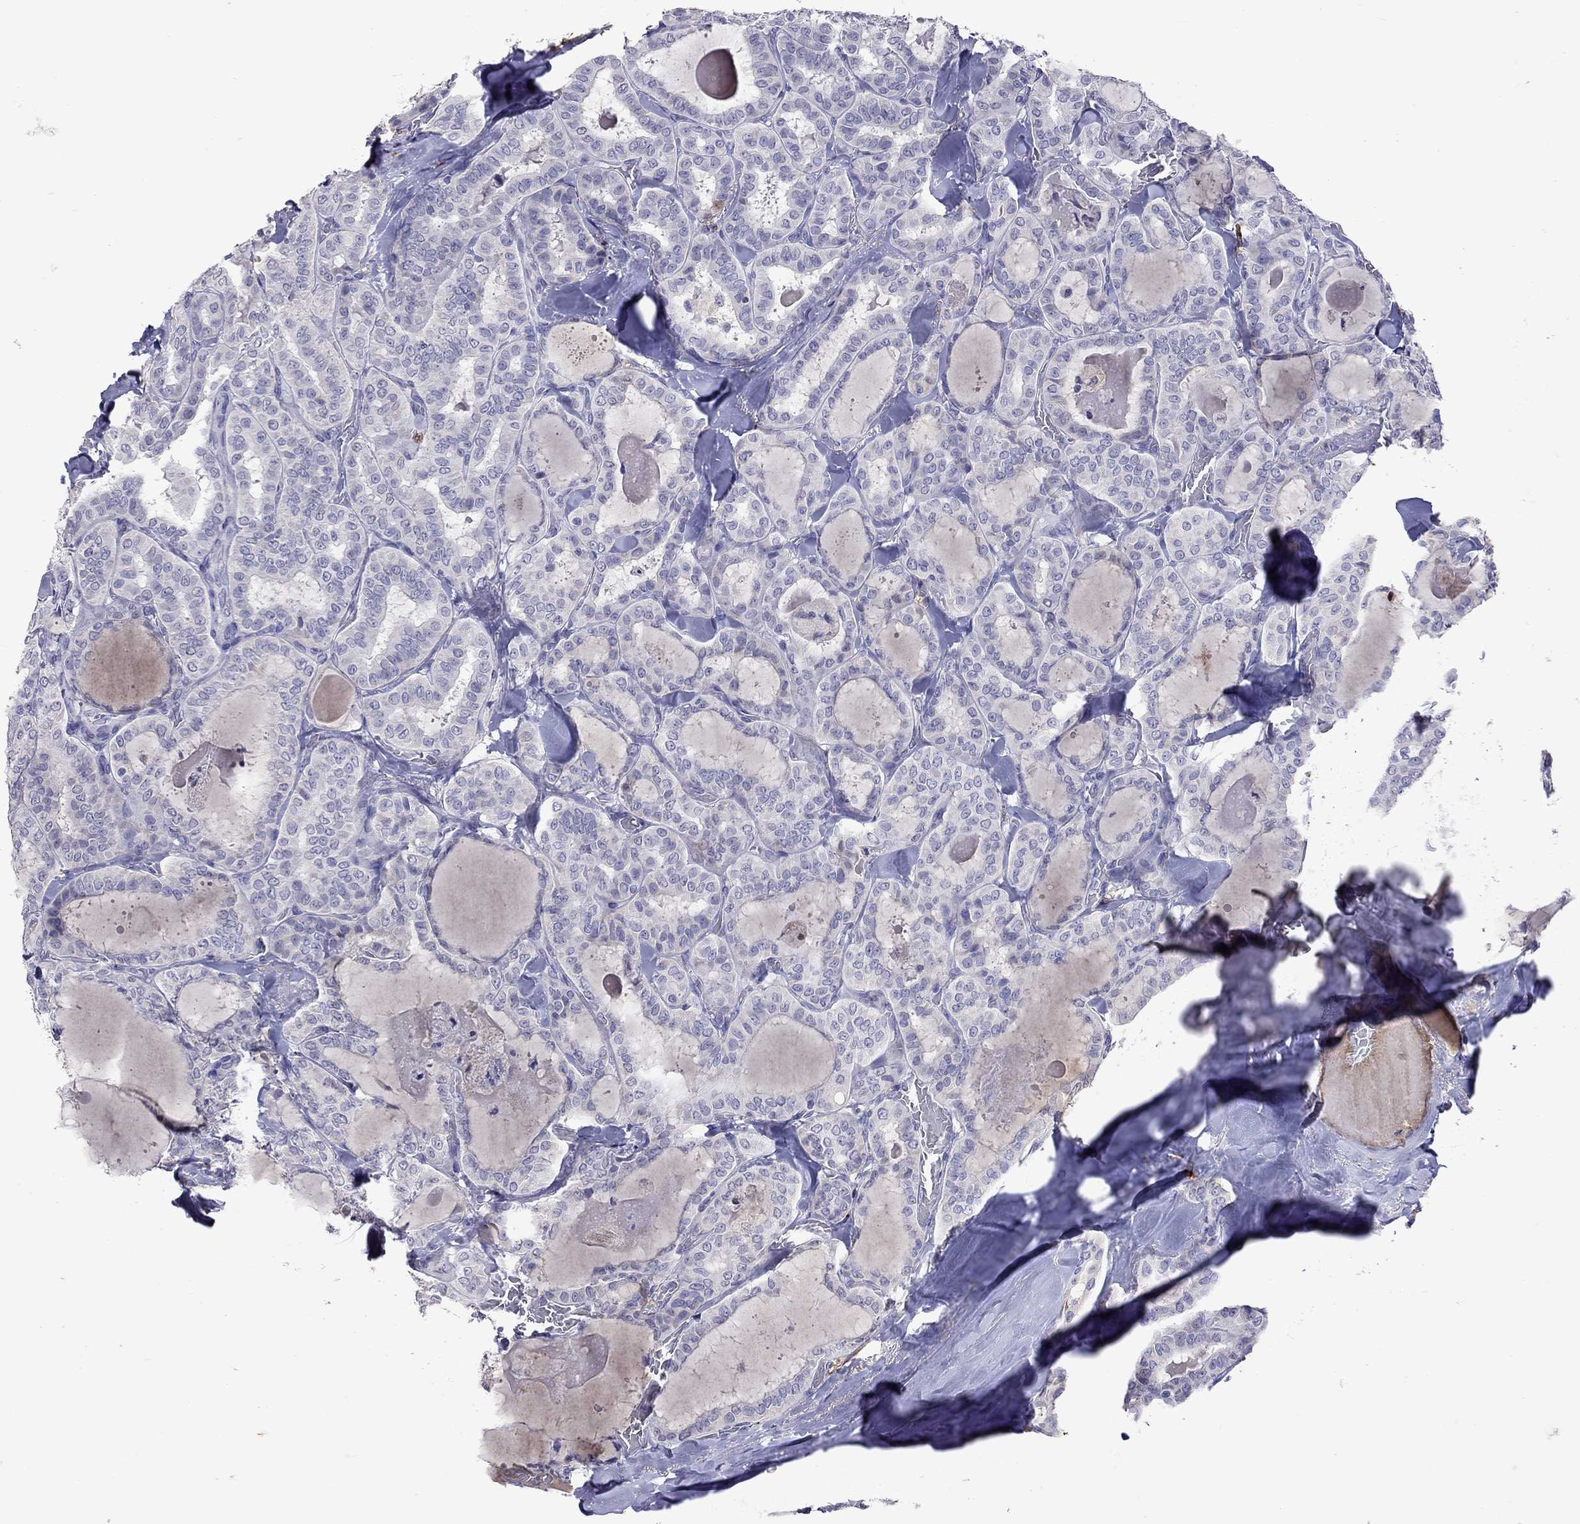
{"staining": {"intensity": "negative", "quantity": "none", "location": "none"}, "tissue": "thyroid cancer", "cell_type": "Tumor cells", "image_type": "cancer", "snomed": [{"axis": "morphology", "description": "Papillary adenocarcinoma, NOS"}, {"axis": "topography", "description": "Thyroid gland"}], "caption": "High magnification brightfield microscopy of papillary adenocarcinoma (thyroid) stained with DAB (3,3'-diaminobenzidine) (brown) and counterstained with hematoxylin (blue): tumor cells show no significant positivity.", "gene": "SERPINA3", "patient": {"sex": "female", "age": 39}}